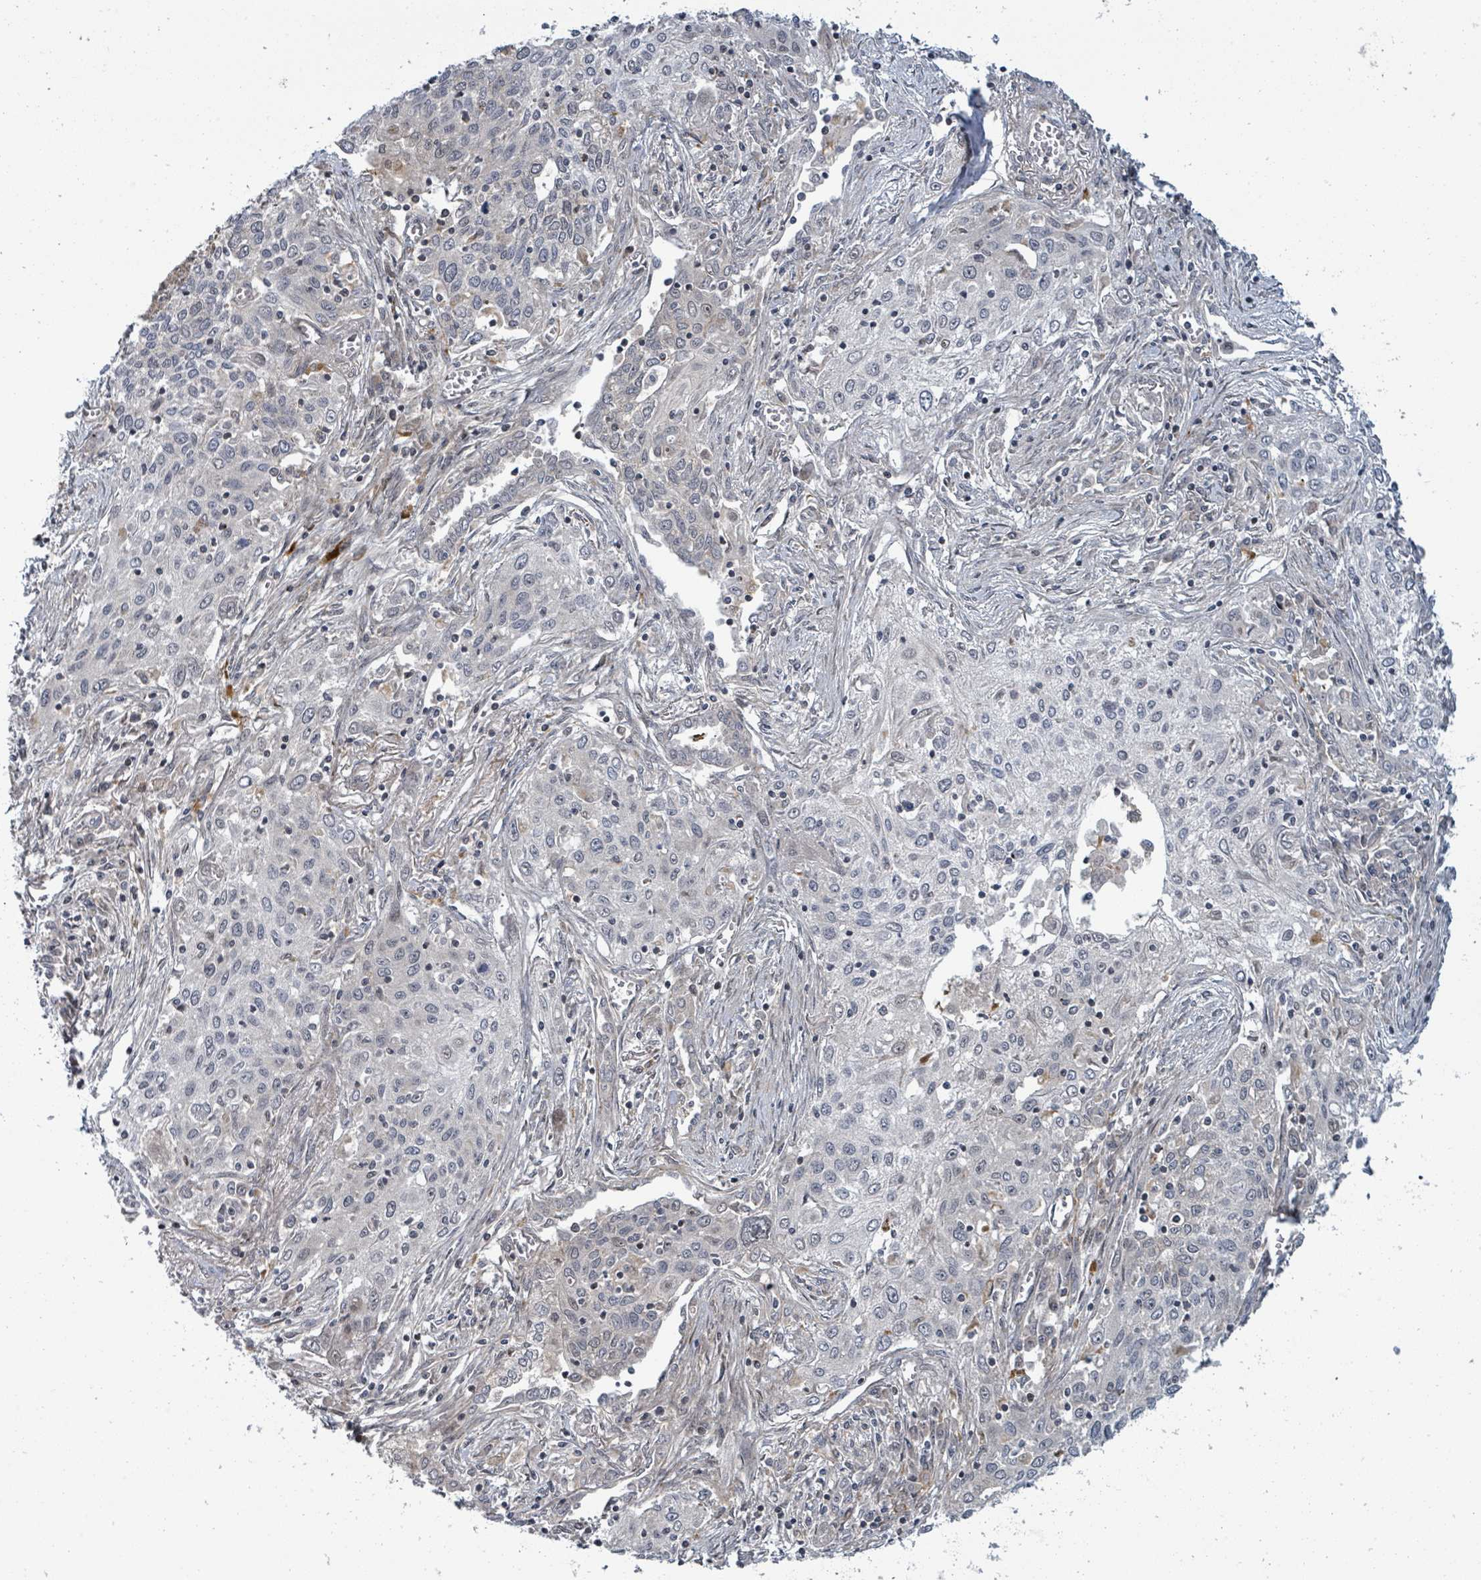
{"staining": {"intensity": "negative", "quantity": "none", "location": "none"}, "tissue": "lung cancer", "cell_type": "Tumor cells", "image_type": "cancer", "snomed": [{"axis": "morphology", "description": "Squamous cell carcinoma, NOS"}, {"axis": "topography", "description": "Lung"}], "caption": "This is a histopathology image of immunohistochemistry staining of squamous cell carcinoma (lung), which shows no staining in tumor cells.", "gene": "GTF3C1", "patient": {"sex": "female", "age": 69}}